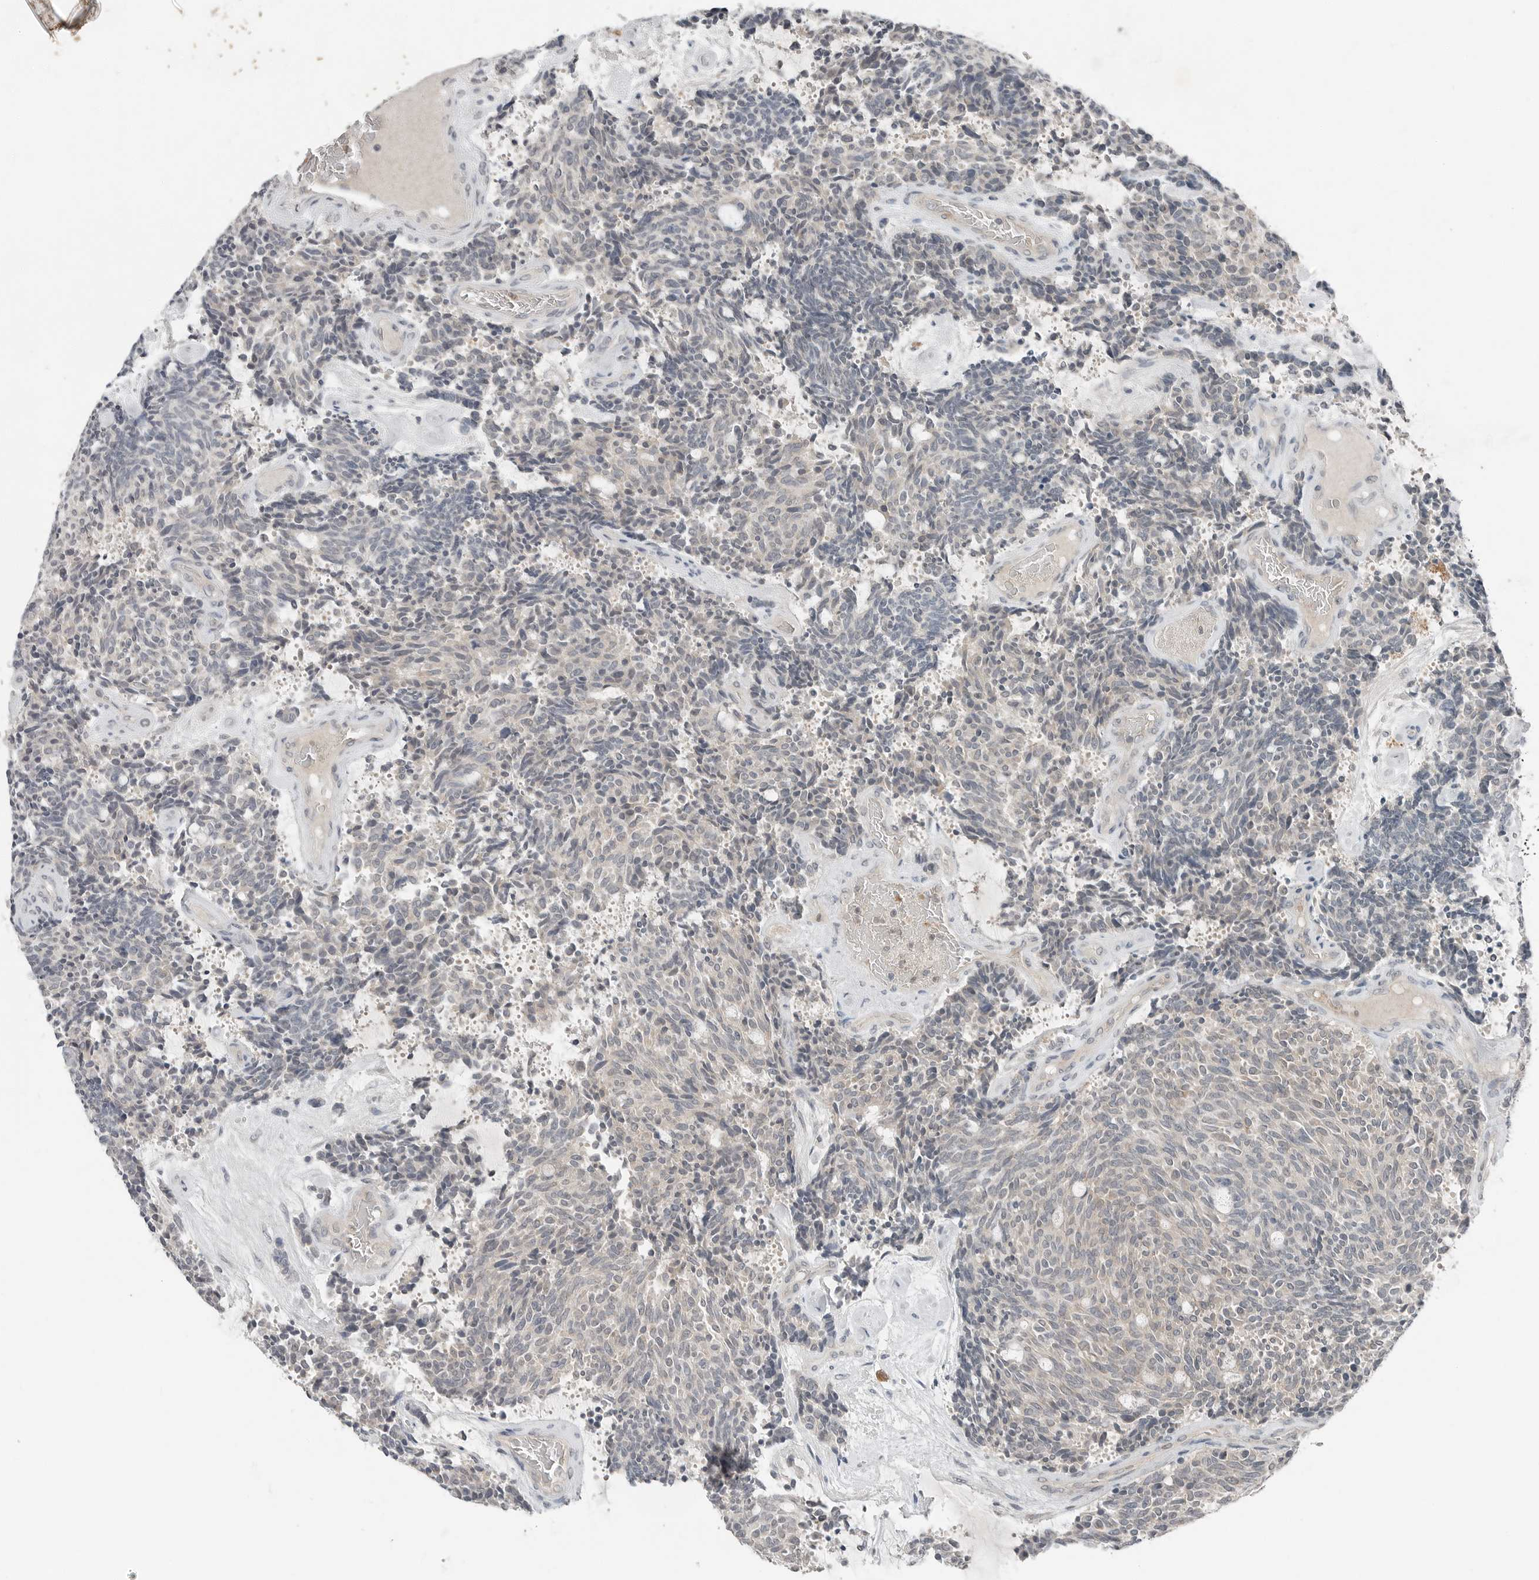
{"staining": {"intensity": "weak", "quantity": "<25%", "location": "cytoplasmic/membranous"}, "tissue": "carcinoid", "cell_type": "Tumor cells", "image_type": "cancer", "snomed": [{"axis": "morphology", "description": "Carcinoid, malignant, NOS"}, {"axis": "topography", "description": "Pancreas"}], "caption": "Tumor cells are negative for protein expression in human carcinoid (malignant). (DAB (3,3'-diaminobenzidine) immunohistochemistry (IHC) visualized using brightfield microscopy, high magnification).", "gene": "FCRLB", "patient": {"sex": "female", "age": 54}}